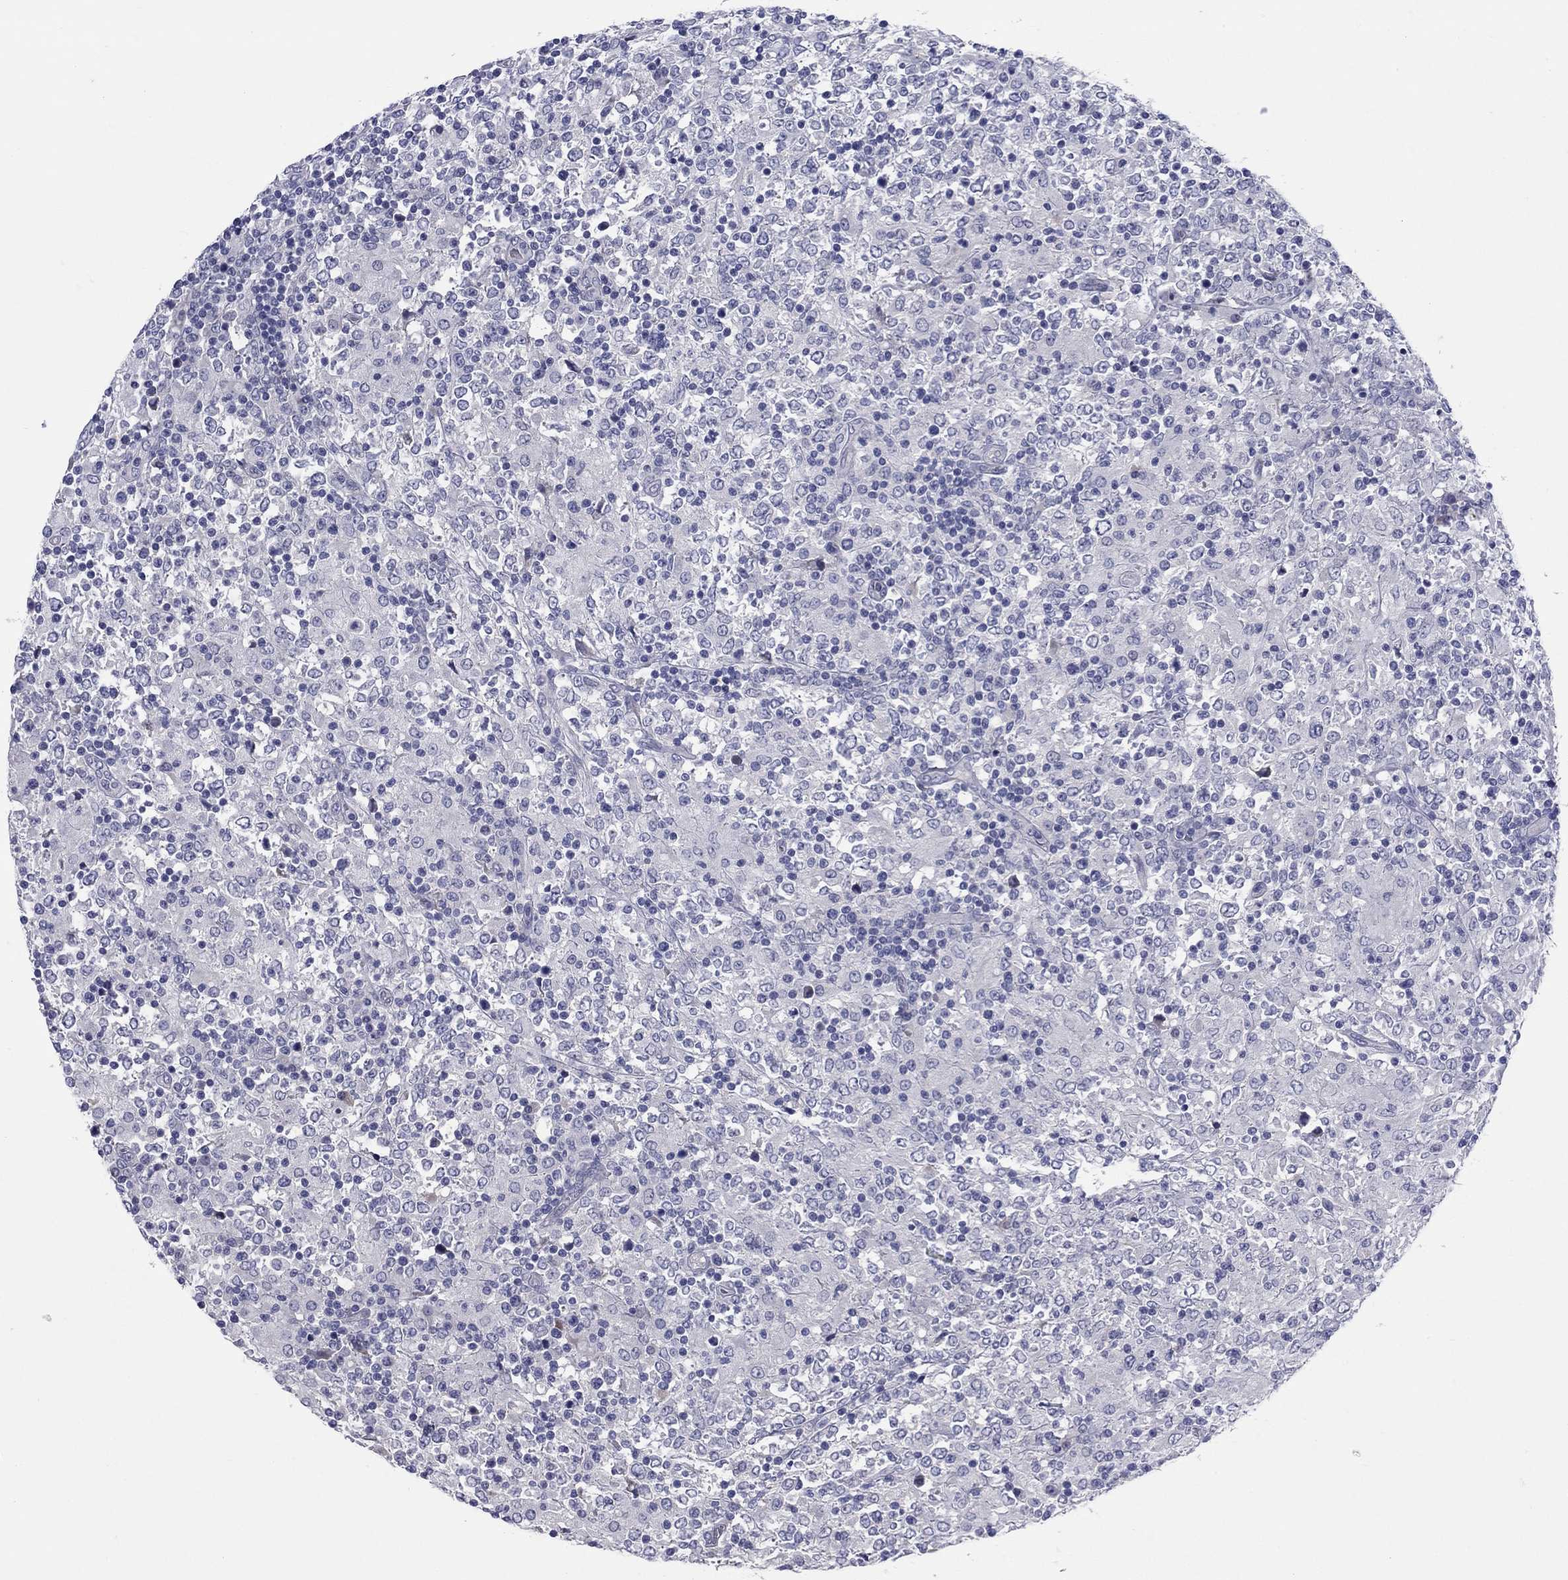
{"staining": {"intensity": "negative", "quantity": "none", "location": "none"}, "tissue": "lymphoma", "cell_type": "Tumor cells", "image_type": "cancer", "snomed": [{"axis": "morphology", "description": "Malignant lymphoma, non-Hodgkin's type, High grade"}, {"axis": "topography", "description": "Lymph node"}], "caption": "Tumor cells show no significant protein positivity in lymphoma. Nuclei are stained in blue.", "gene": "UNC119B", "patient": {"sex": "female", "age": 84}}